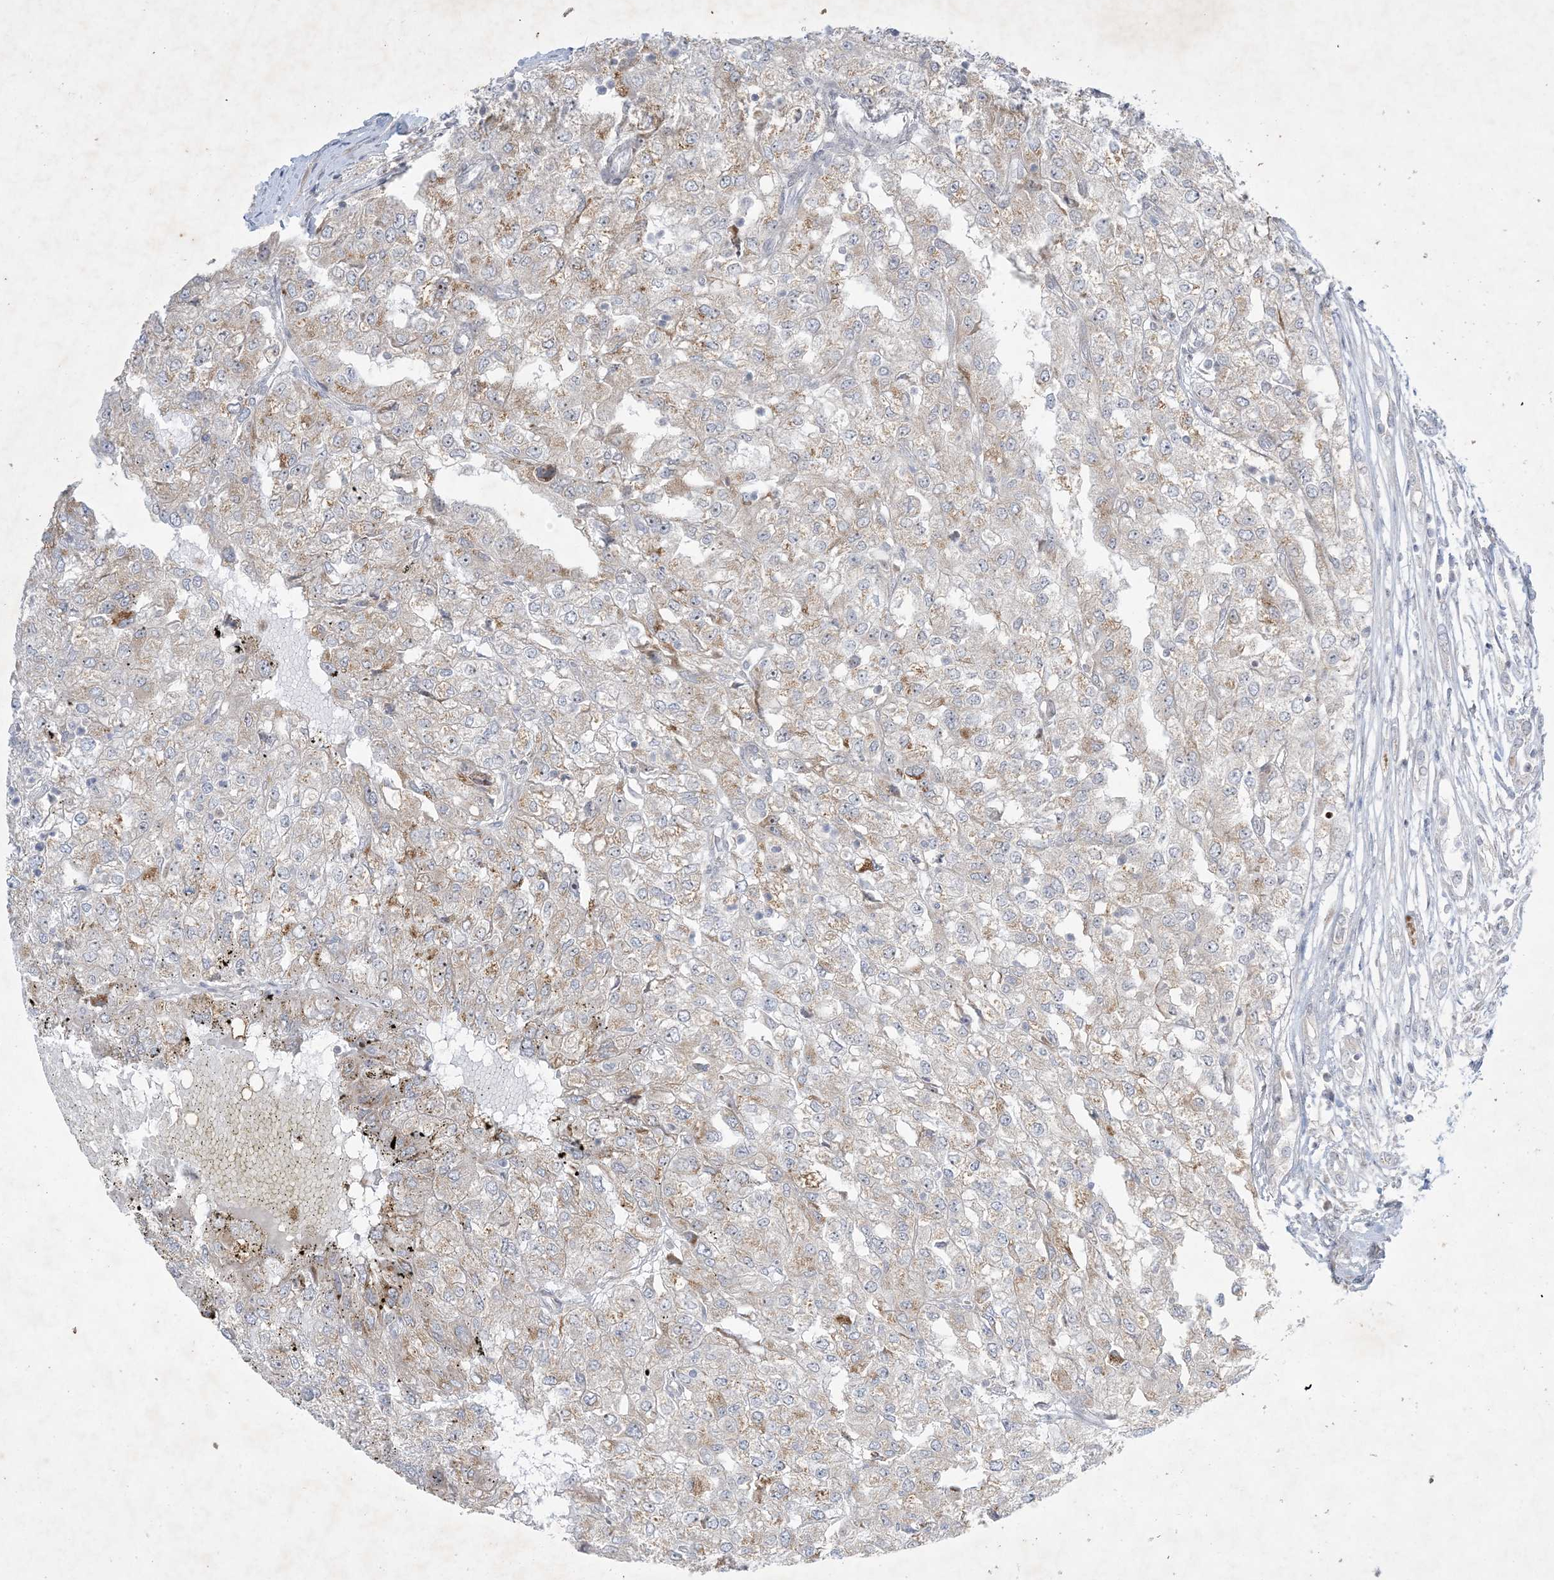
{"staining": {"intensity": "weak", "quantity": ">75%", "location": "cytoplasmic/membranous"}, "tissue": "renal cancer", "cell_type": "Tumor cells", "image_type": "cancer", "snomed": [{"axis": "morphology", "description": "Adenocarcinoma, NOS"}, {"axis": "topography", "description": "Kidney"}], "caption": "High-power microscopy captured an immunohistochemistry photomicrograph of renal cancer (adenocarcinoma), revealing weak cytoplasmic/membranous expression in approximately >75% of tumor cells. The staining is performed using DAB (3,3'-diaminobenzidine) brown chromogen to label protein expression. The nuclei are counter-stained blue using hematoxylin.", "gene": "SOGA3", "patient": {"sex": "female", "age": 54}}